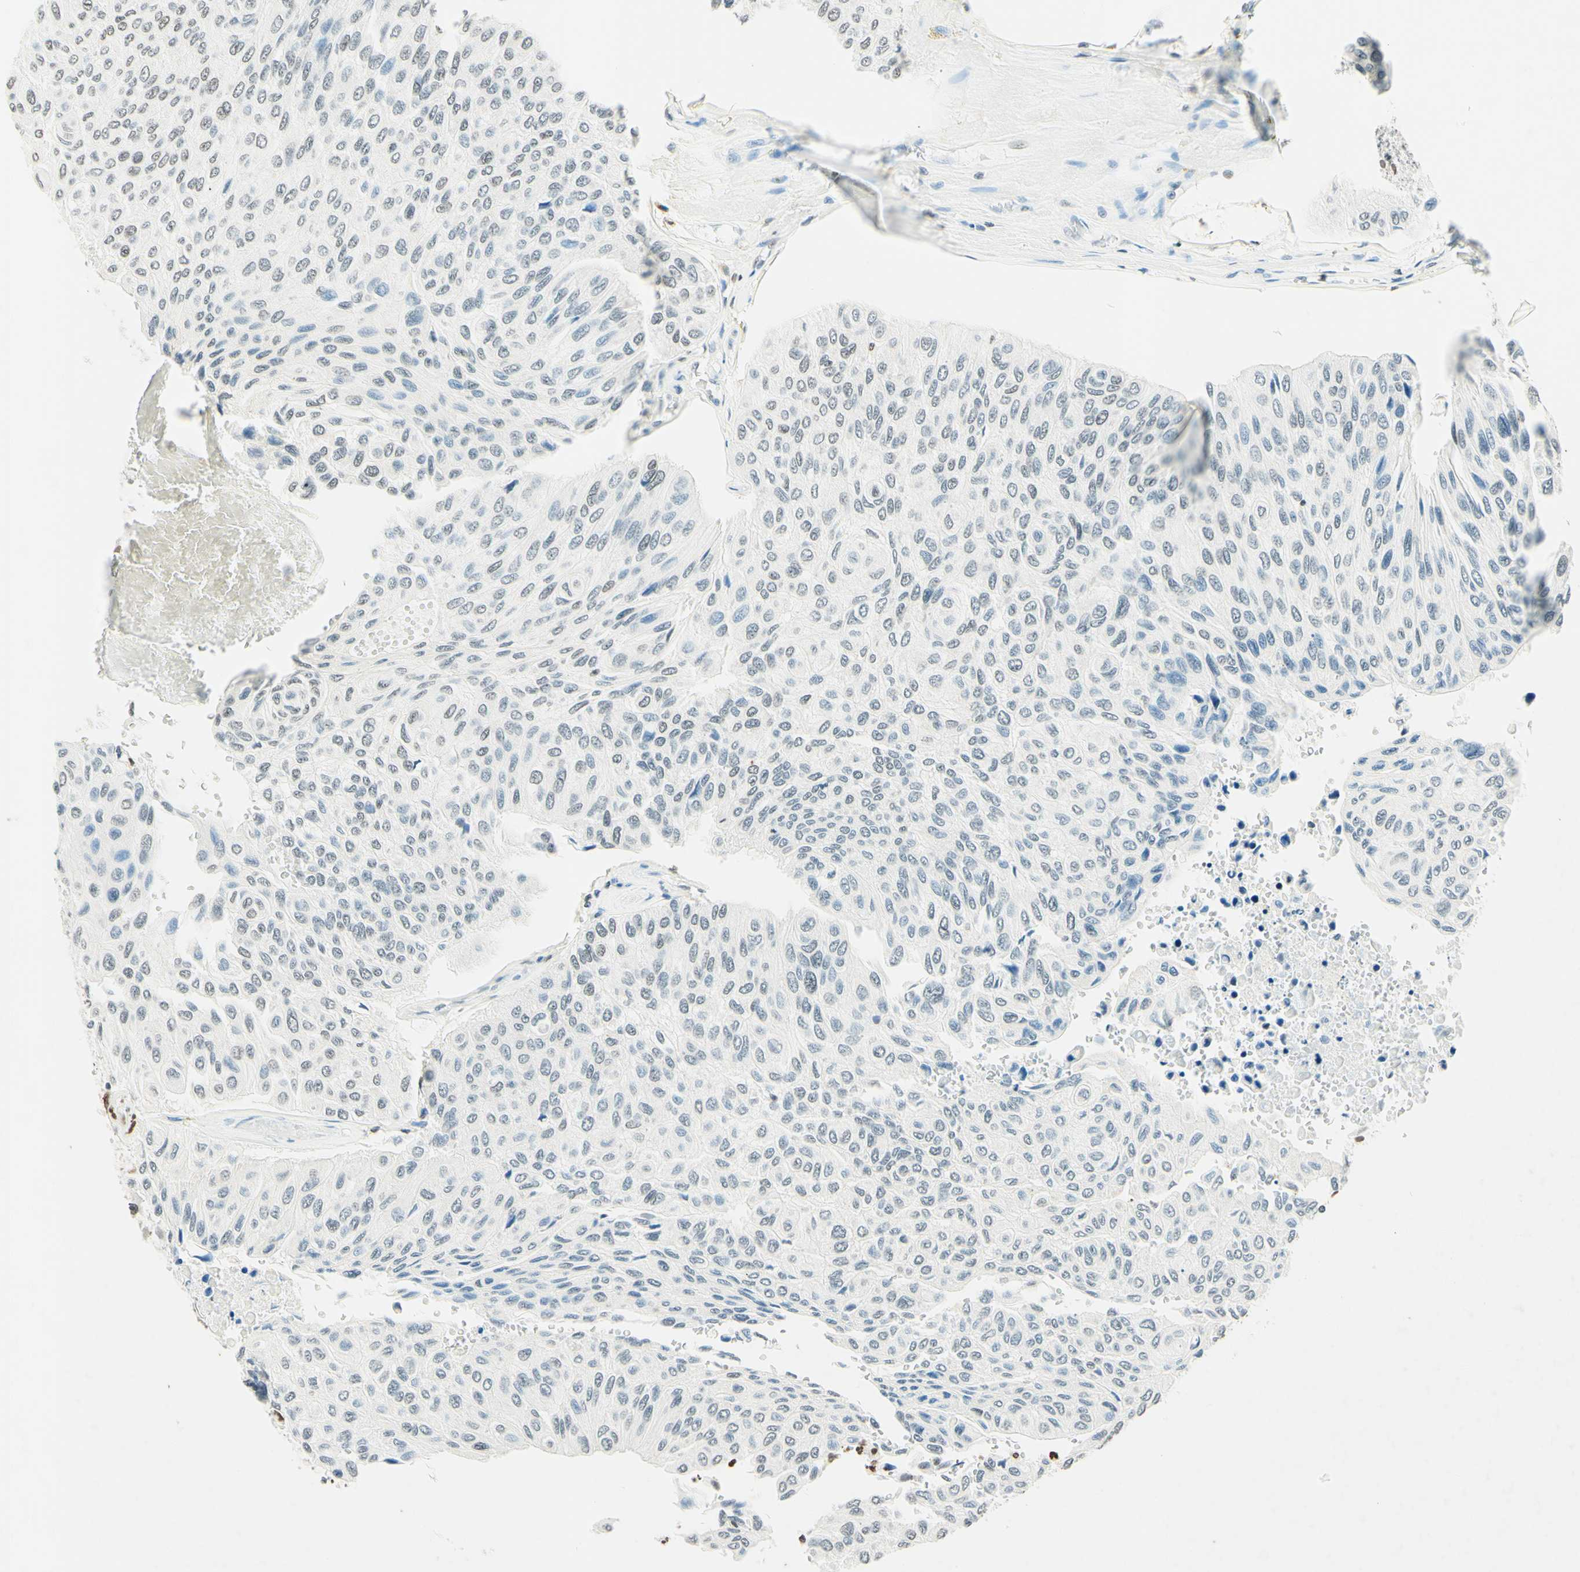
{"staining": {"intensity": "weak", "quantity": "<25%", "location": "nuclear"}, "tissue": "urothelial cancer", "cell_type": "Tumor cells", "image_type": "cancer", "snomed": [{"axis": "morphology", "description": "Urothelial carcinoma, High grade"}, {"axis": "topography", "description": "Urinary bladder"}], "caption": "A micrograph of human high-grade urothelial carcinoma is negative for staining in tumor cells.", "gene": "MSH2", "patient": {"sex": "male", "age": 66}}